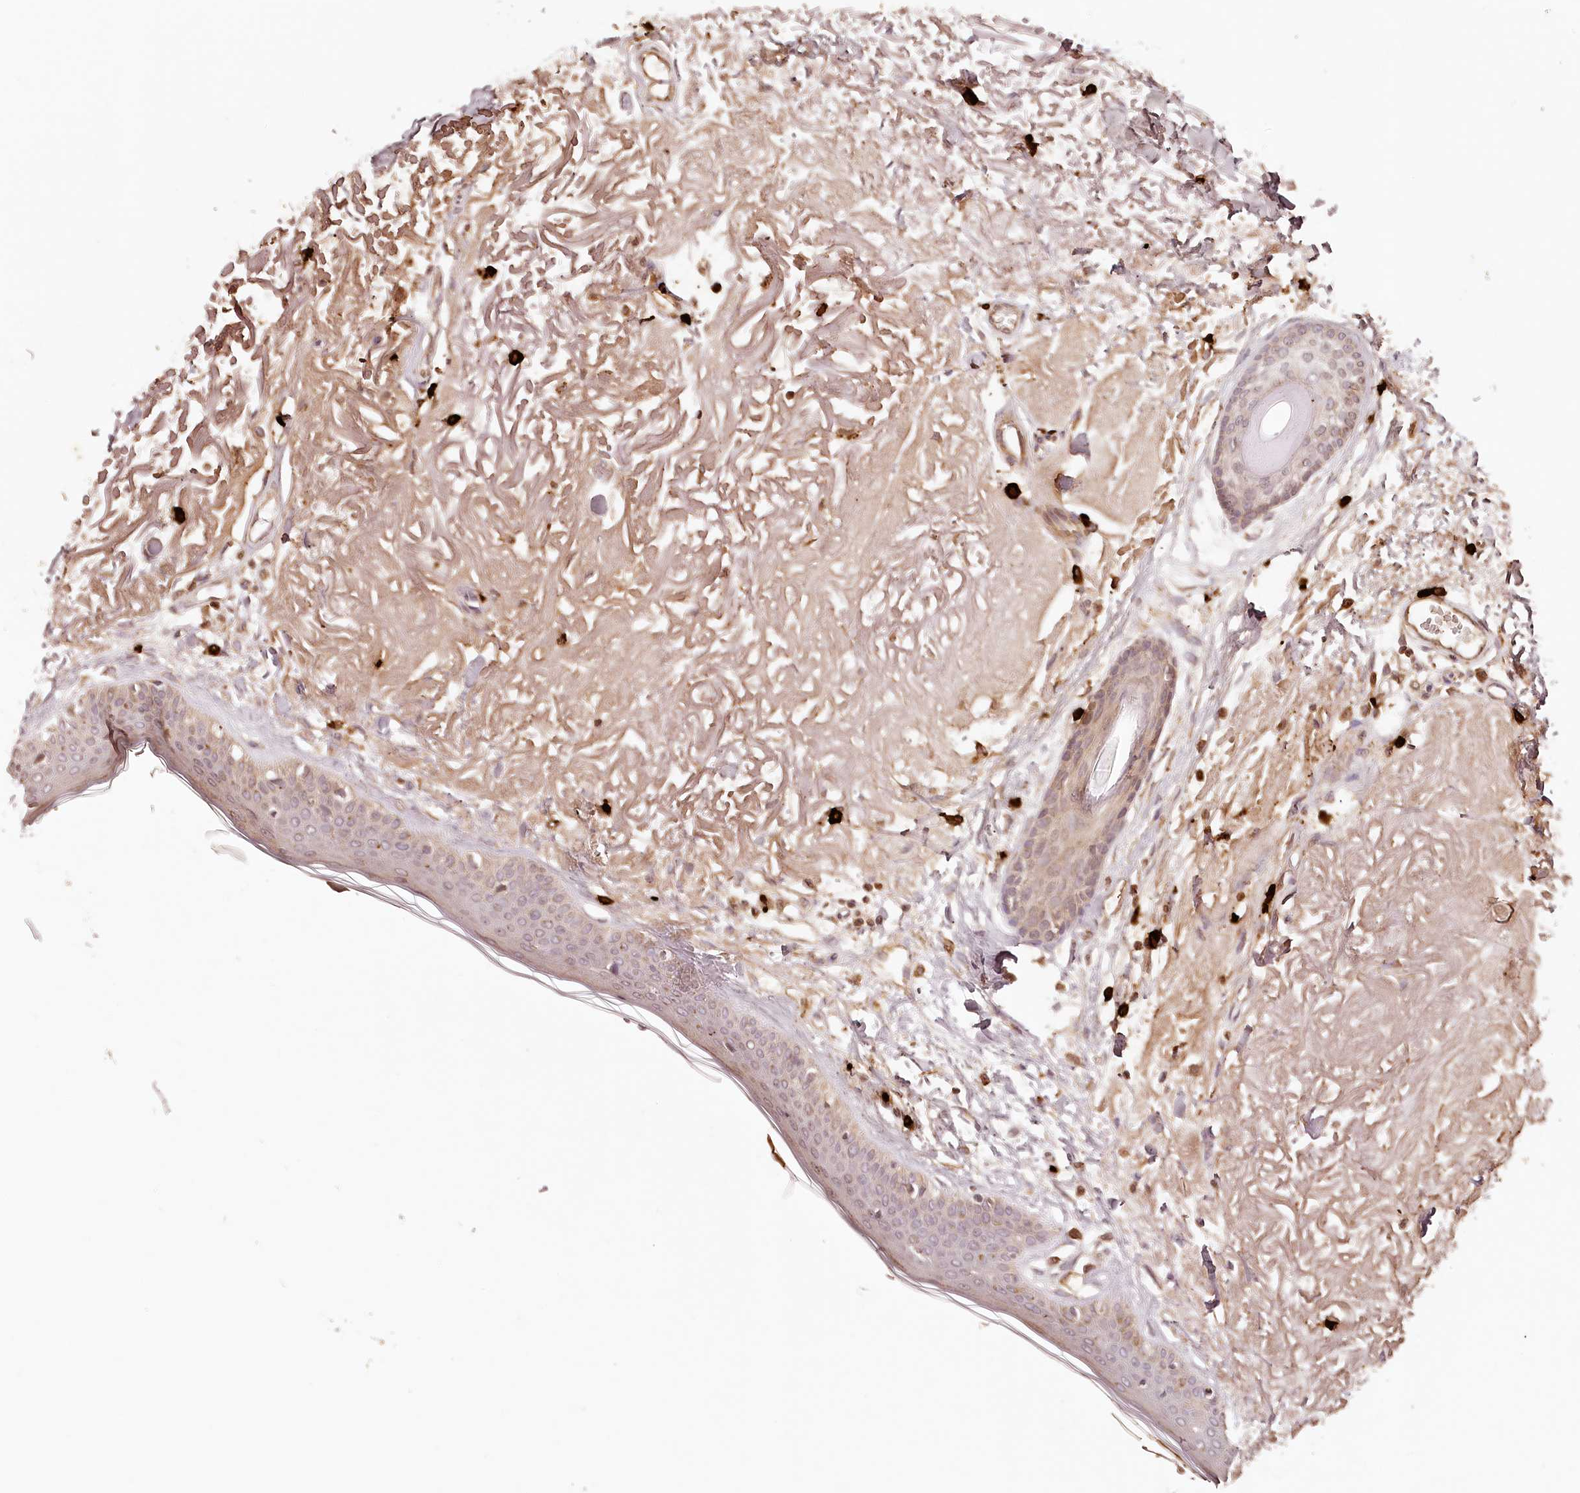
{"staining": {"intensity": "weak", "quantity": ">75%", "location": "cytoplasmic/membranous"}, "tissue": "skin", "cell_type": "Fibroblasts", "image_type": "normal", "snomed": [{"axis": "morphology", "description": "Normal tissue, NOS"}, {"axis": "topography", "description": "Skin"}, {"axis": "topography", "description": "Skeletal muscle"}], "caption": "Brown immunohistochemical staining in unremarkable skin reveals weak cytoplasmic/membranous expression in approximately >75% of fibroblasts.", "gene": "SYNGR1", "patient": {"sex": "male", "age": 83}}